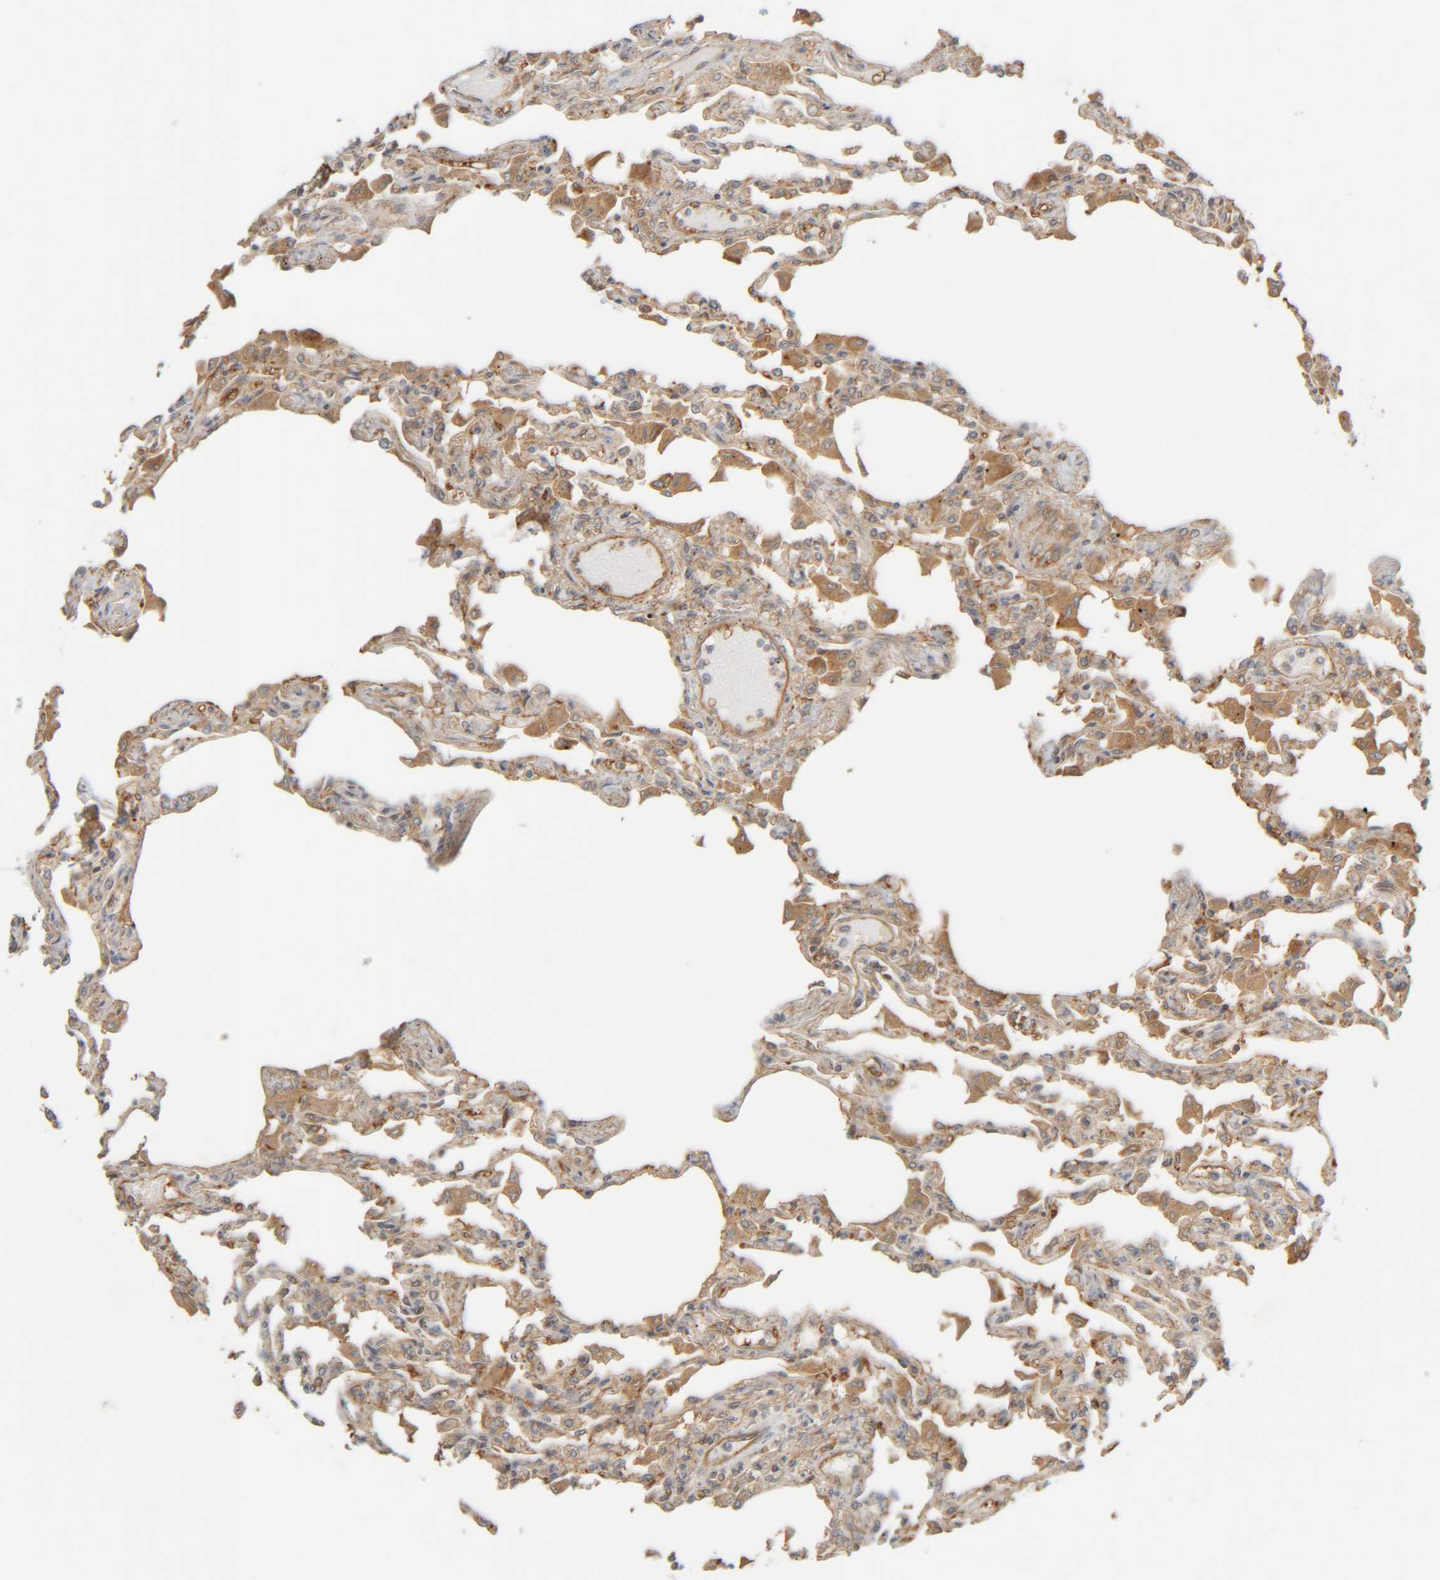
{"staining": {"intensity": "moderate", "quantity": "25%-75%", "location": "cytoplasmic/membranous"}, "tissue": "lung", "cell_type": "Alveolar cells", "image_type": "normal", "snomed": [{"axis": "morphology", "description": "Normal tissue, NOS"}, {"axis": "topography", "description": "Bronchus"}, {"axis": "topography", "description": "Lung"}], "caption": "A brown stain highlights moderate cytoplasmic/membranous staining of a protein in alveolar cells of unremarkable human lung. (DAB IHC with brightfield microscopy, high magnification).", "gene": "TMEM192", "patient": {"sex": "female", "age": 49}}